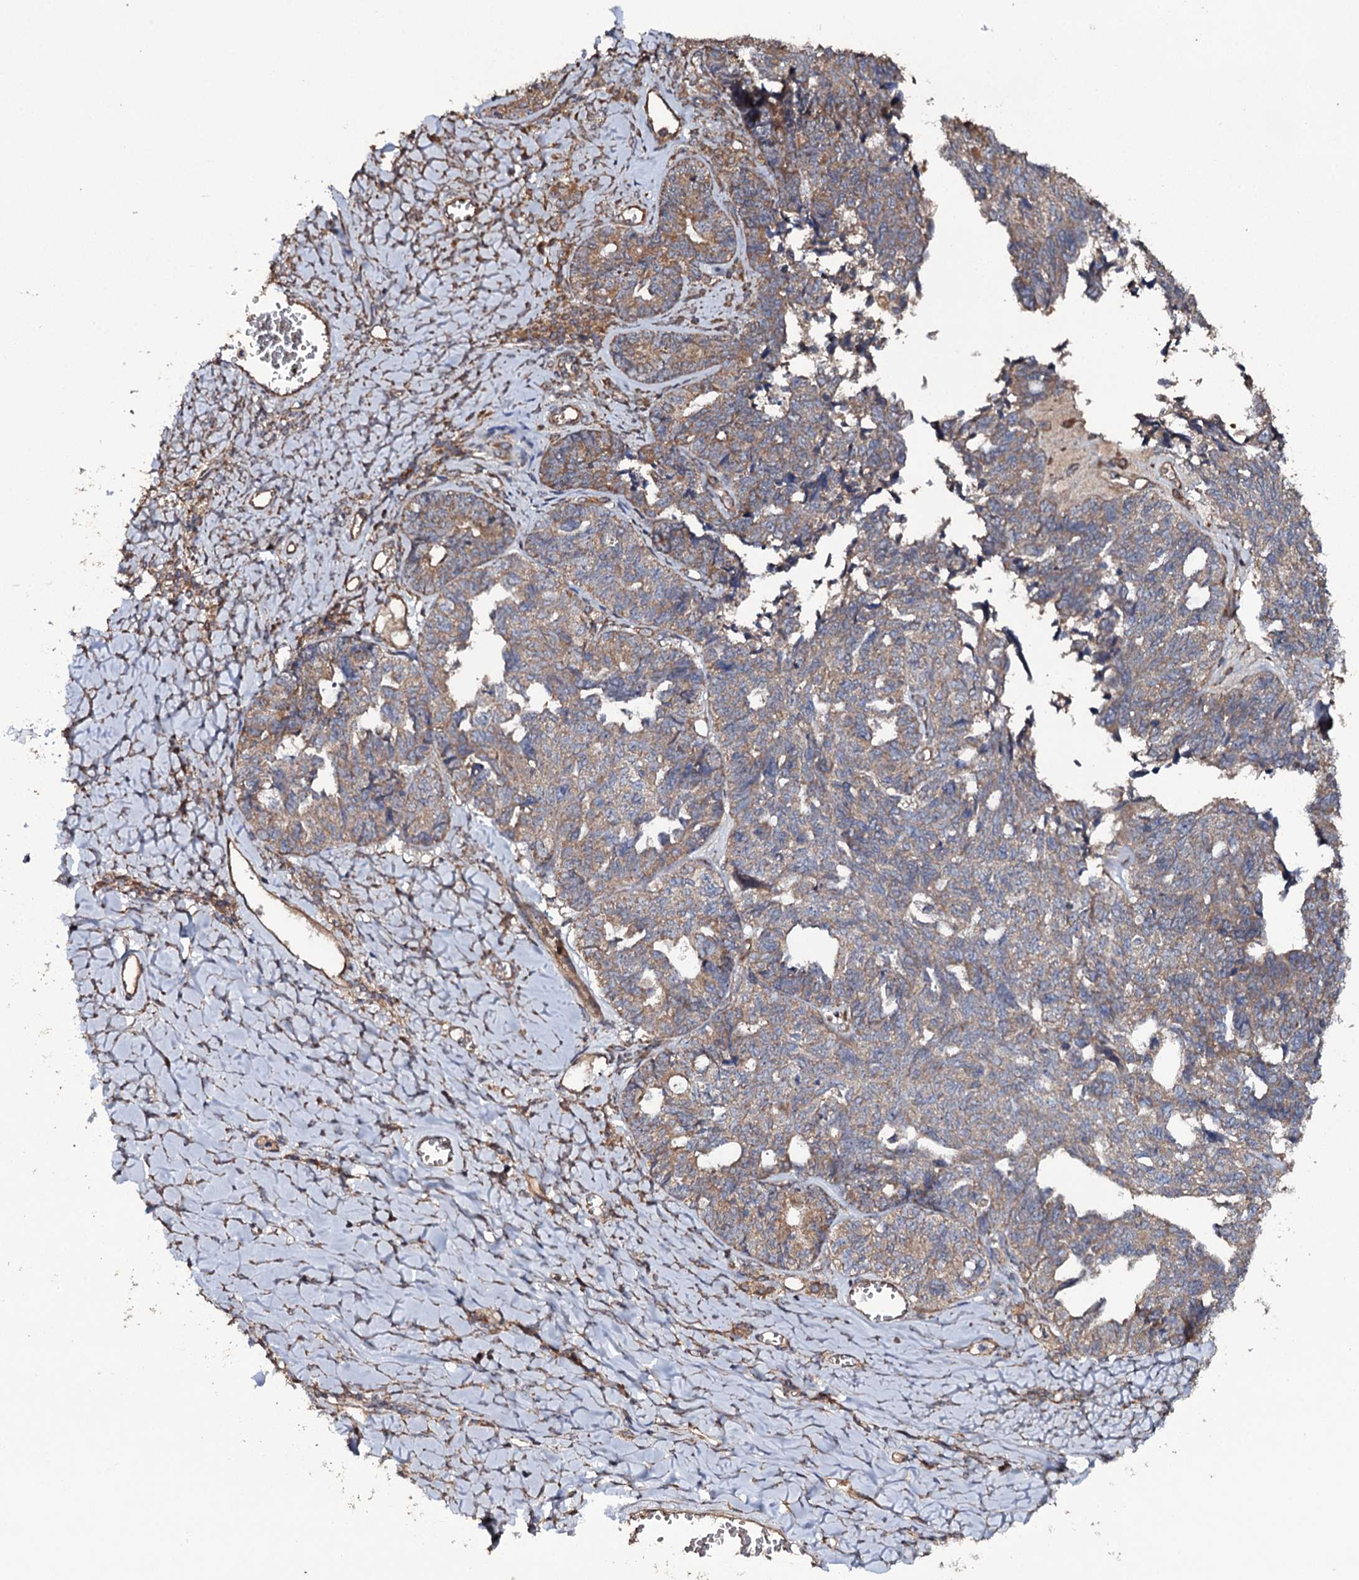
{"staining": {"intensity": "moderate", "quantity": ">75%", "location": "cytoplasmic/membranous"}, "tissue": "ovarian cancer", "cell_type": "Tumor cells", "image_type": "cancer", "snomed": [{"axis": "morphology", "description": "Cystadenocarcinoma, serous, NOS"}, {"axis": "topography", "description": "Ovary"}], "caption": "About >75% of tumor cells in ovarian cancer (serous cystadenocarcinoma) exhibit moderate cytoplasmic/membranous protein staining as visualized by brown immunohistochemical staining.", "gene": "TTC23", "patient": {"sex": "female", "age": 79}}